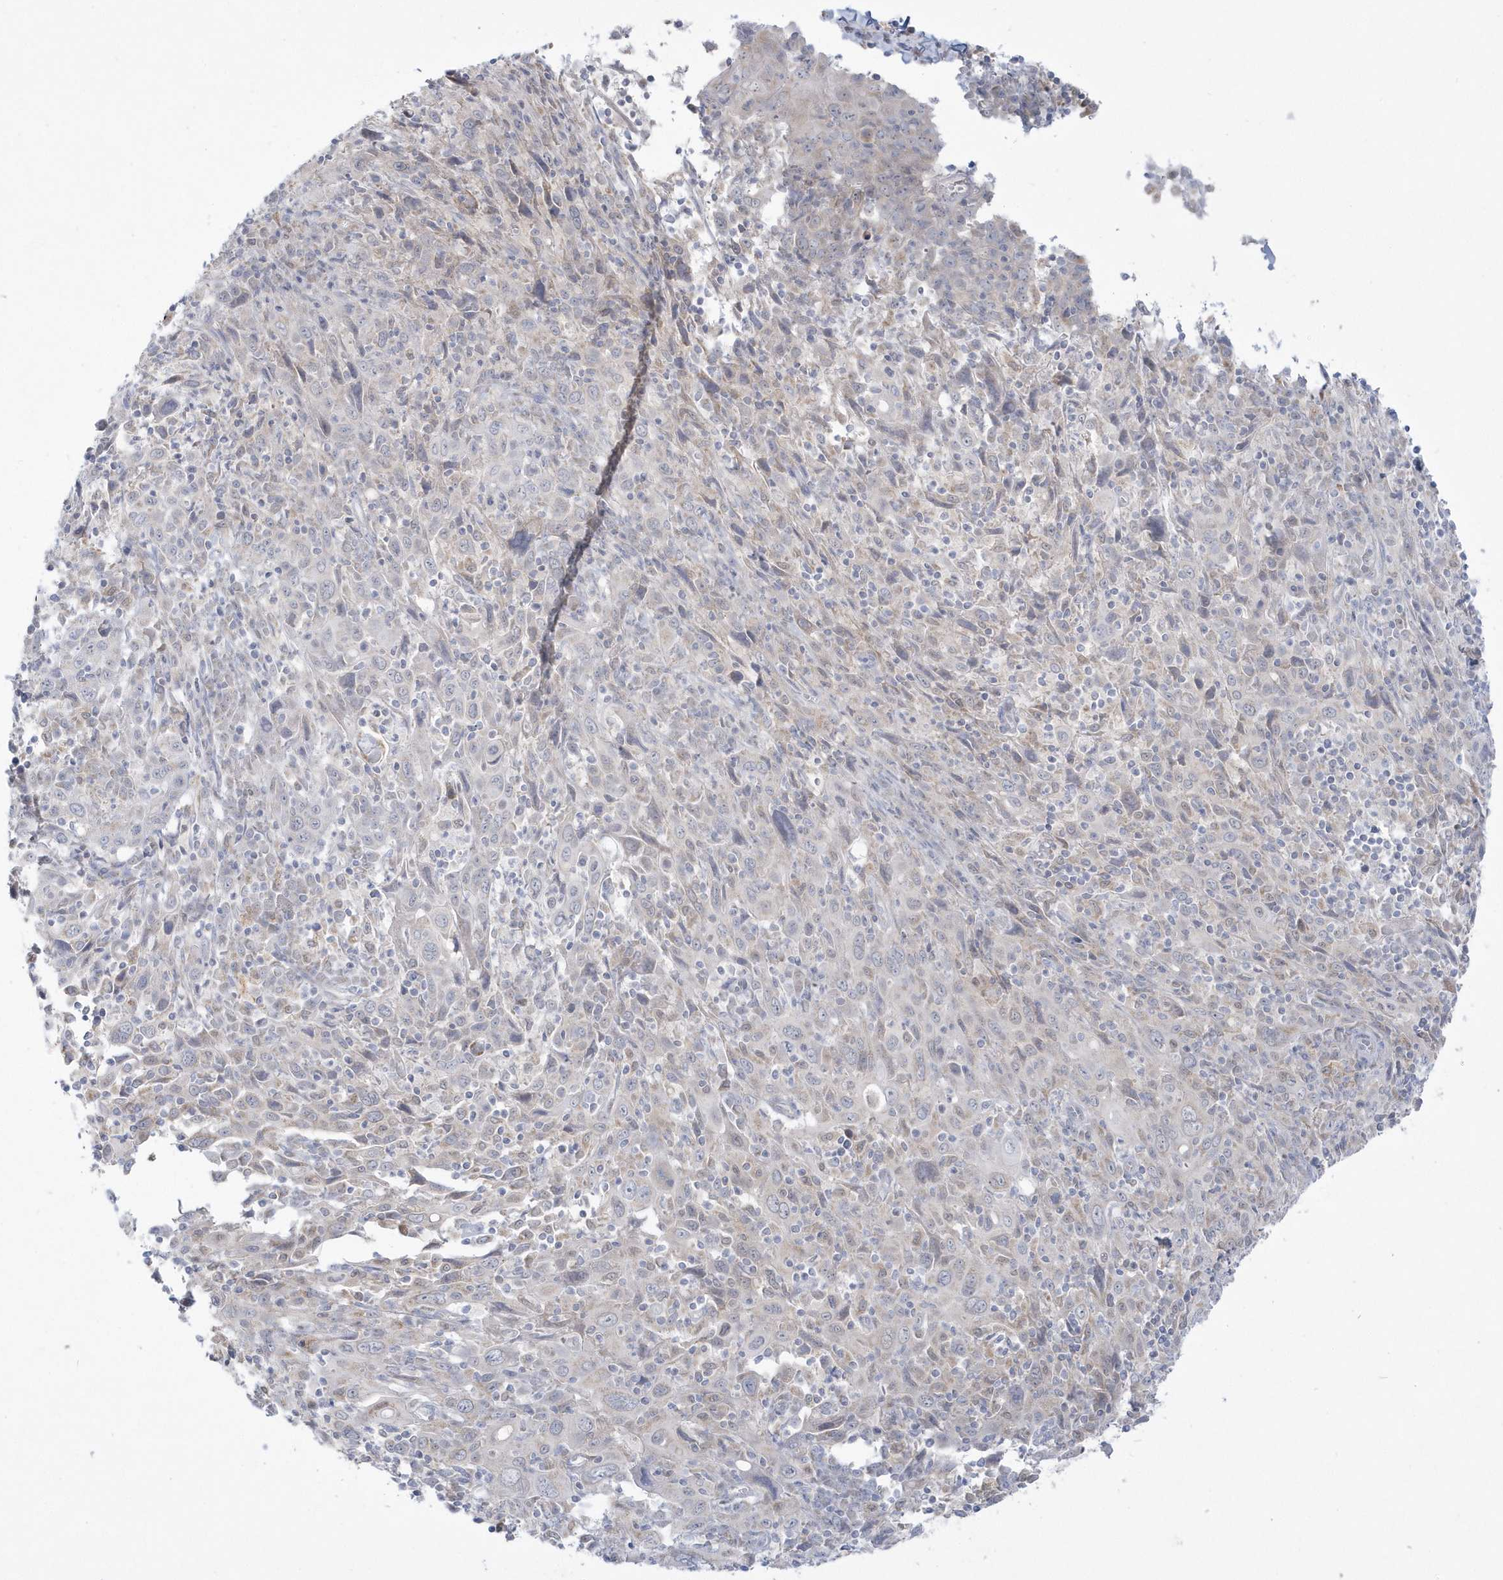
{"staining": {"intensity": "negative", "quantity": "none", "location": "none"}, "tissue": "cervical cancer", "cell_type": "Tumor cells", "image_type": "cancer", "snomed": [{"axis": "morphology", "description": "Squamous cell carcinoma, NOS"}, {"axis": "topography", "description": "Cervix"}], "caption": "This is an immunohistochemistry photomicrograph of human cervical cancer. There is no positivity in tumor cells.", "gene": "PCBD1", "patient": {"sex": "female", "age": 46}}